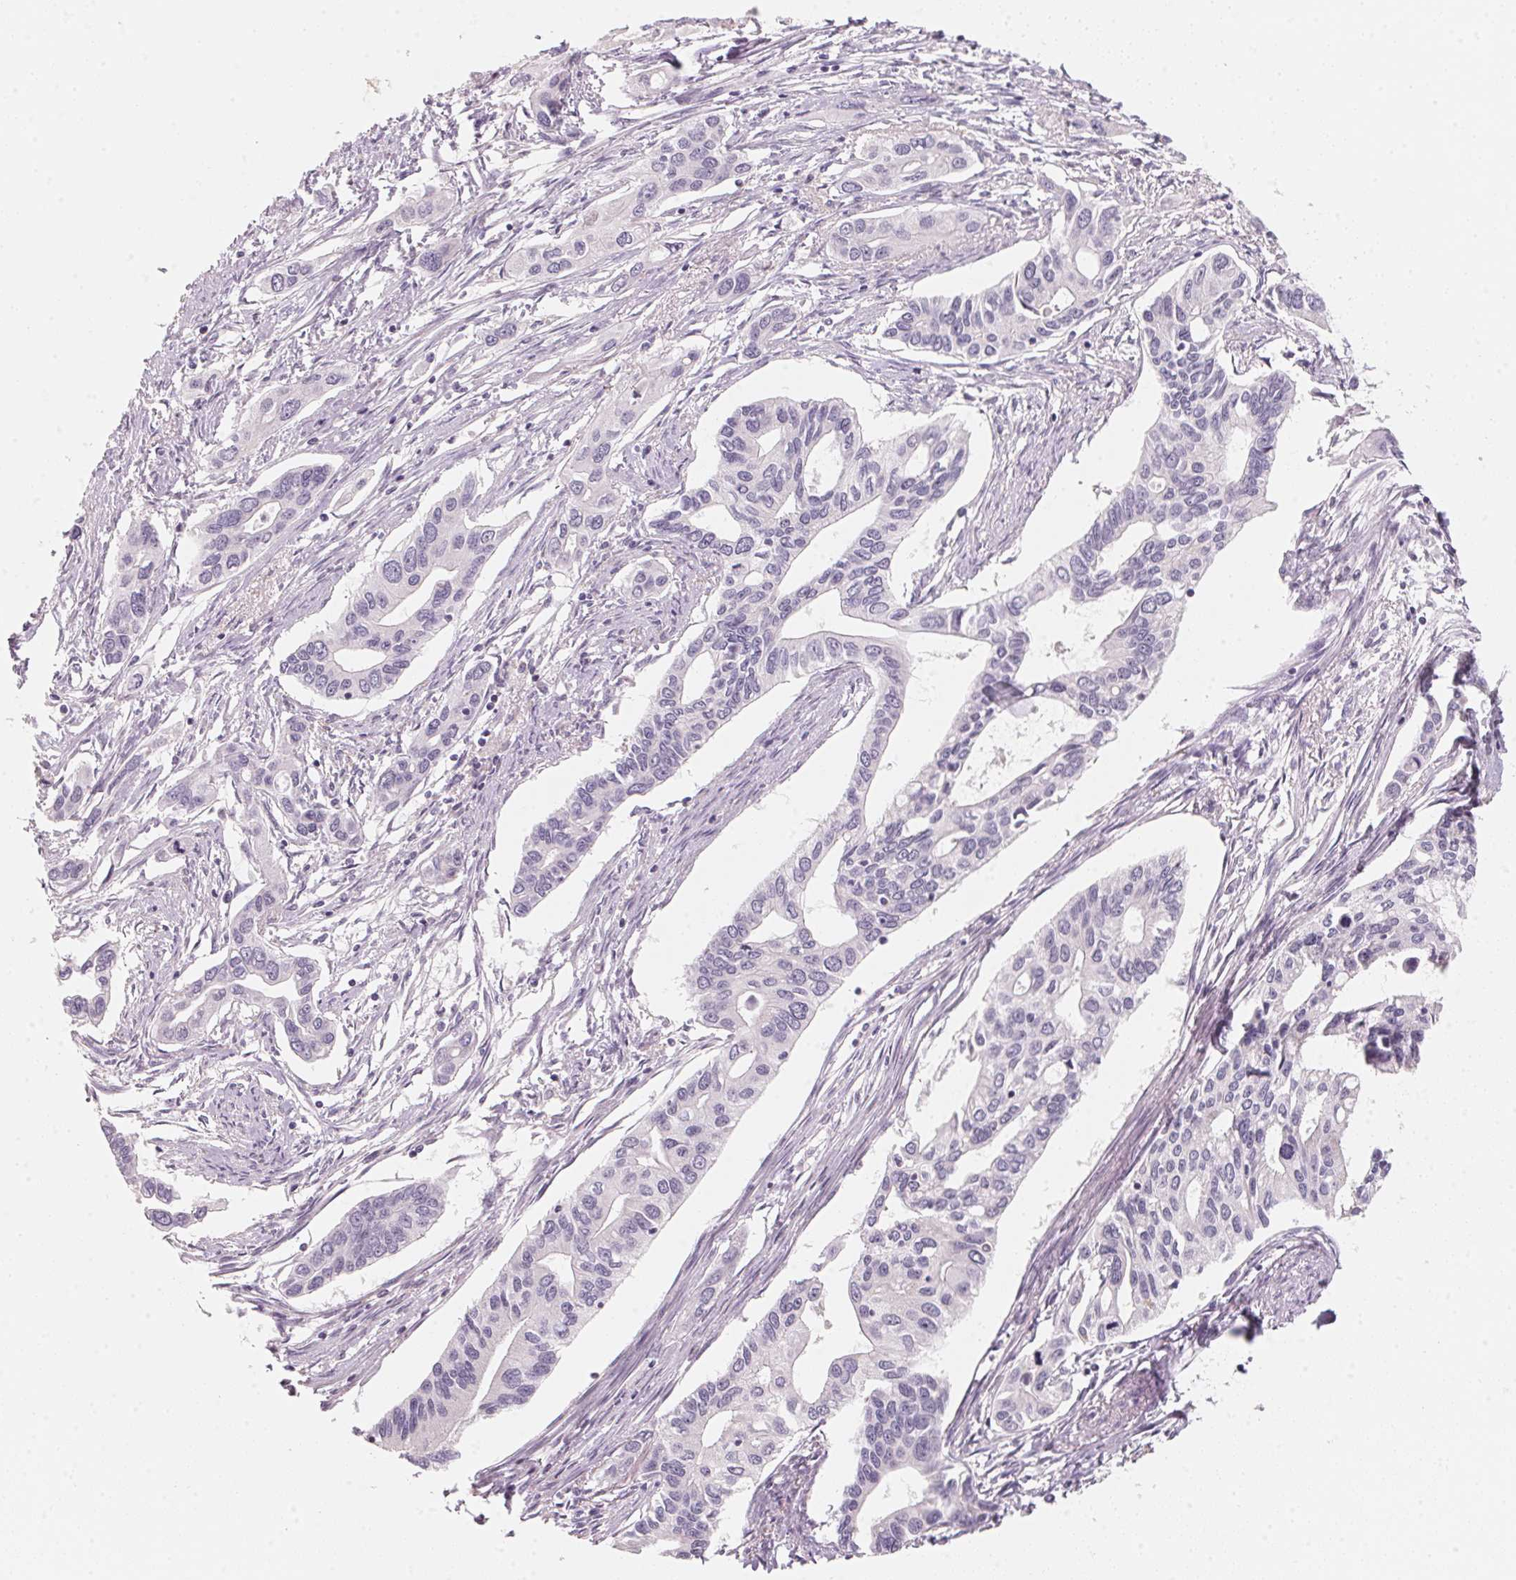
{"staining": {"intensity": "negative", "quantity": "none", "location": "none"}, "tissue": "pancreatic cancer", "cell_type": "Tumor cells", "image_type": "cancer", "snomed": [{"axis": "morphology", "description": "Adenocarcinoma, NOS"}, {"axis": "topography", "description": "Pancreas"}], "caption": "A high-resolution image shows immunohistochemistry staining of pancreatic adenocarcinoma, which demonstrates no significant expression in tumor cells. (DAB immunohistochemistry (IHC), high magnification).", "gene": "ANKRD31", "patient": {"sex": "male", "age": 60}}